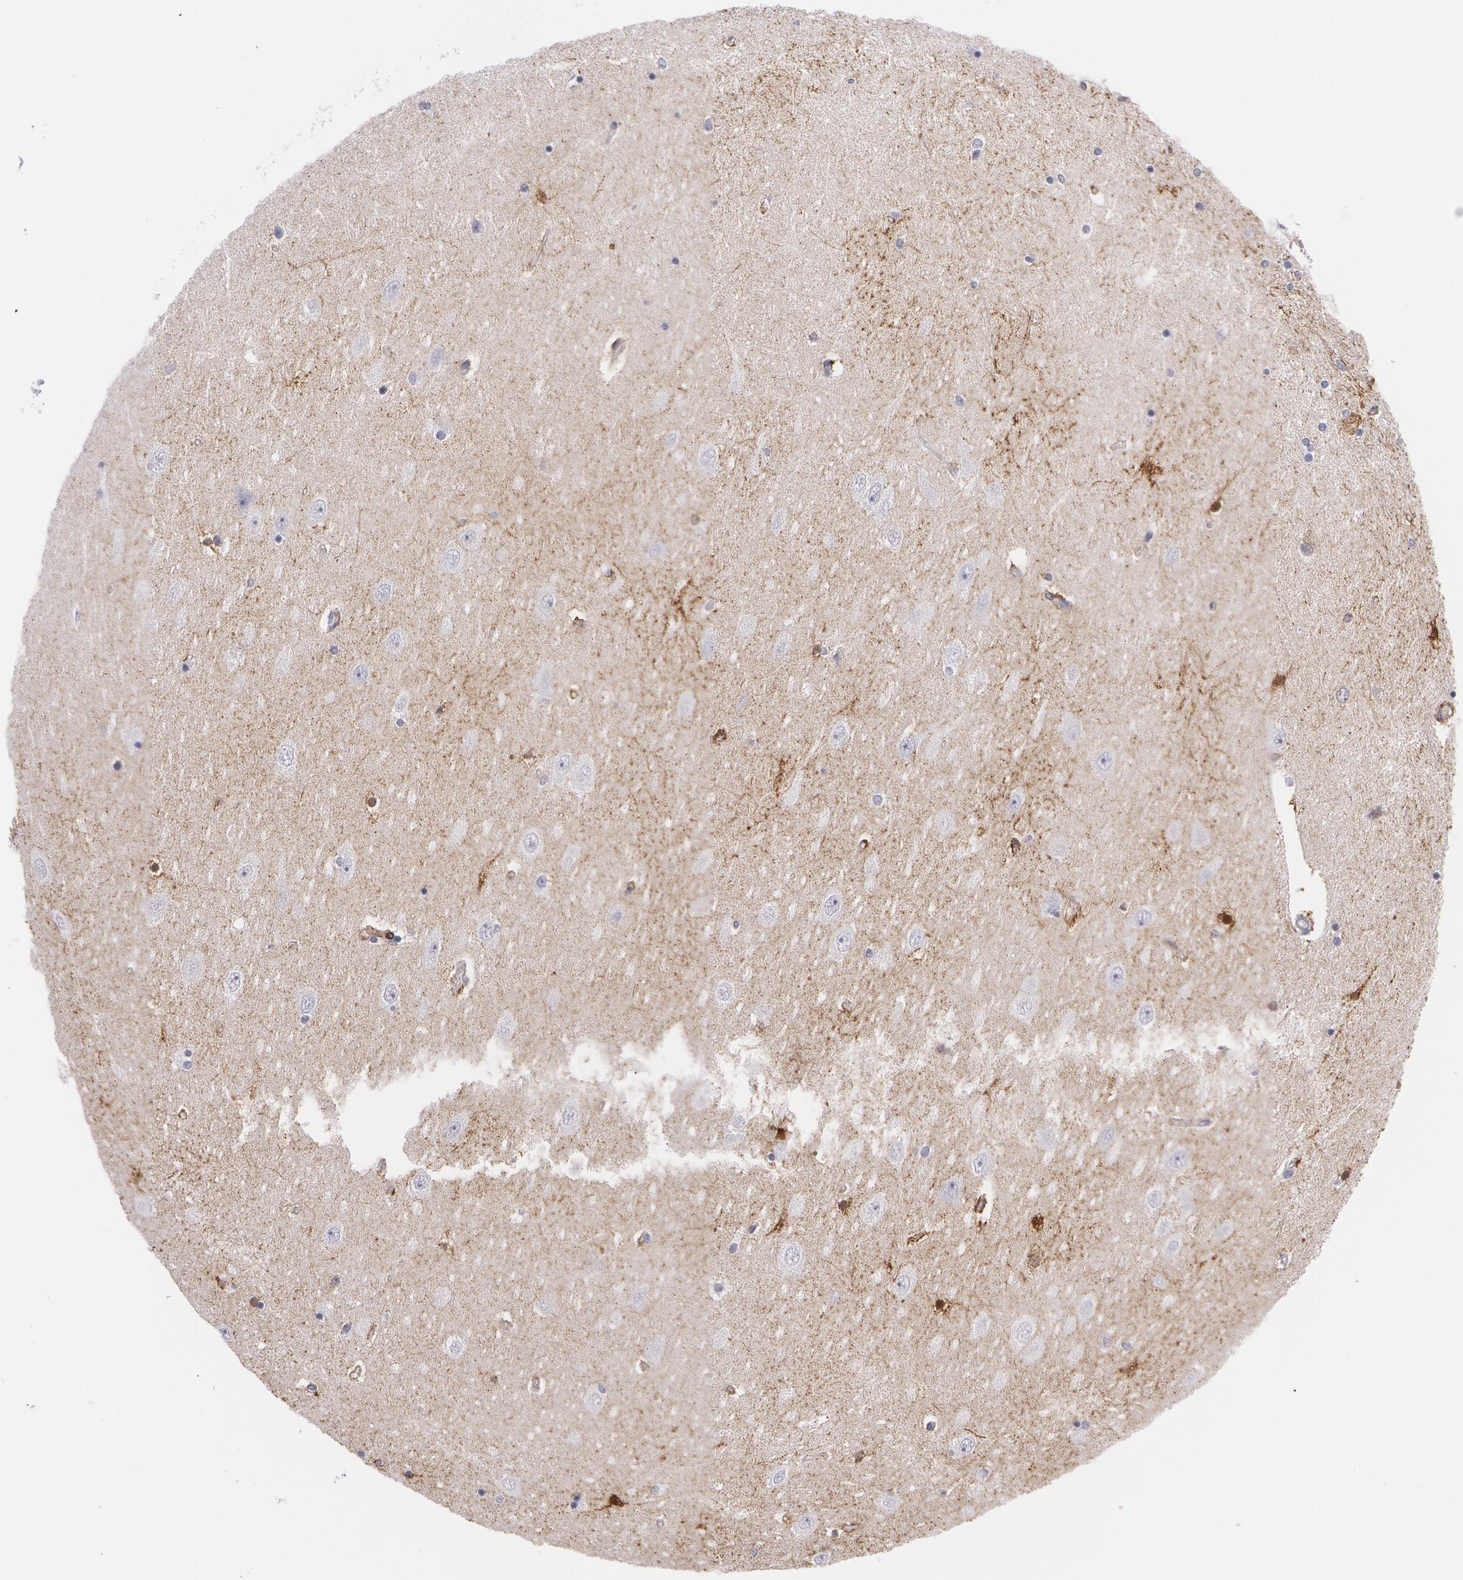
{"staining": {"intensity": "negative", "quantity": "none", "location": "none"}, "tissue": "hippocampus", "cell_type": "Glial cells", "image_type": "normal", "snomed": [{"axis": "morphology", "description": "Normal tissue, NOS"}, {"axis": "topography", "description": "Hippocampus"}], "caption": "Immunohistochemistry (IHC) of unremarkable human hippocampus reveals no staining in glial cells.", "gene": "SNCG", "patient": {"sex": "female", "age": 54}}